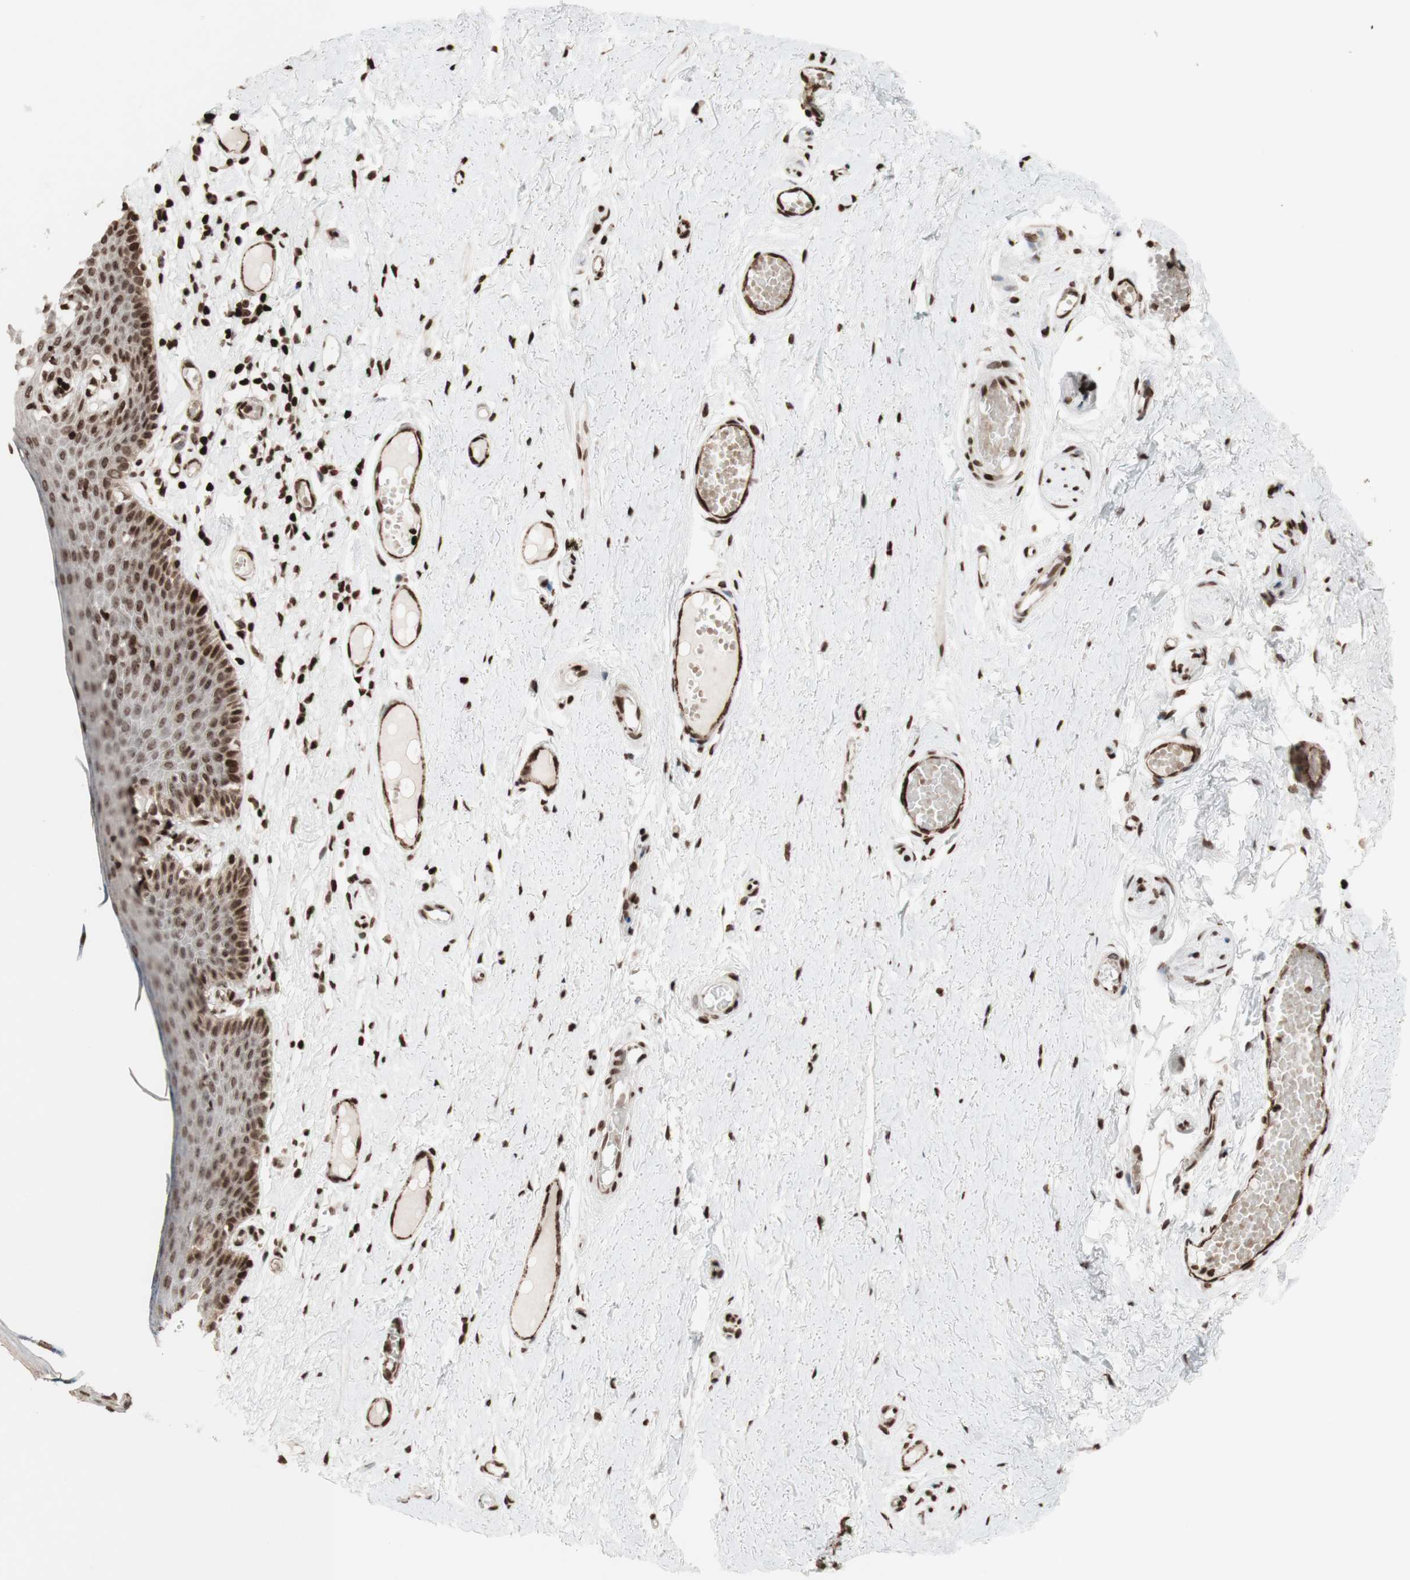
{"staining": {"intensity": "strong", "quantity": ">75%", "location": "cytoplasmic/membranous,nuclear"}, "tissue": "skin", "cell_type": "Epidermal cells", "image_type": "normal", "snomed": [{"axis": "morphology", "description": "Normal tissue, NOS"}, {"axis": "topography", "description": "Adipose tissue"}, {"axis": "topography", "description": "Vascular tissue"}, {"axis": "topography", "description": "Anal"}, {"axis": "topography", "description": "Peripheral nerve tissue"}], "caption": "Skin stained with IHC exhibits strong cytoplasmic/membranous,nuclear staining in approximately >75% of epidermal cells. The staining was performed using DAB (3,3'-diaminobenzidine), with brown indicating positive protein expression. Nuclei are stained blue with hematoxylin.", "gene": "NCAPD2", "patient": {"sex": "female", "age": 54}}